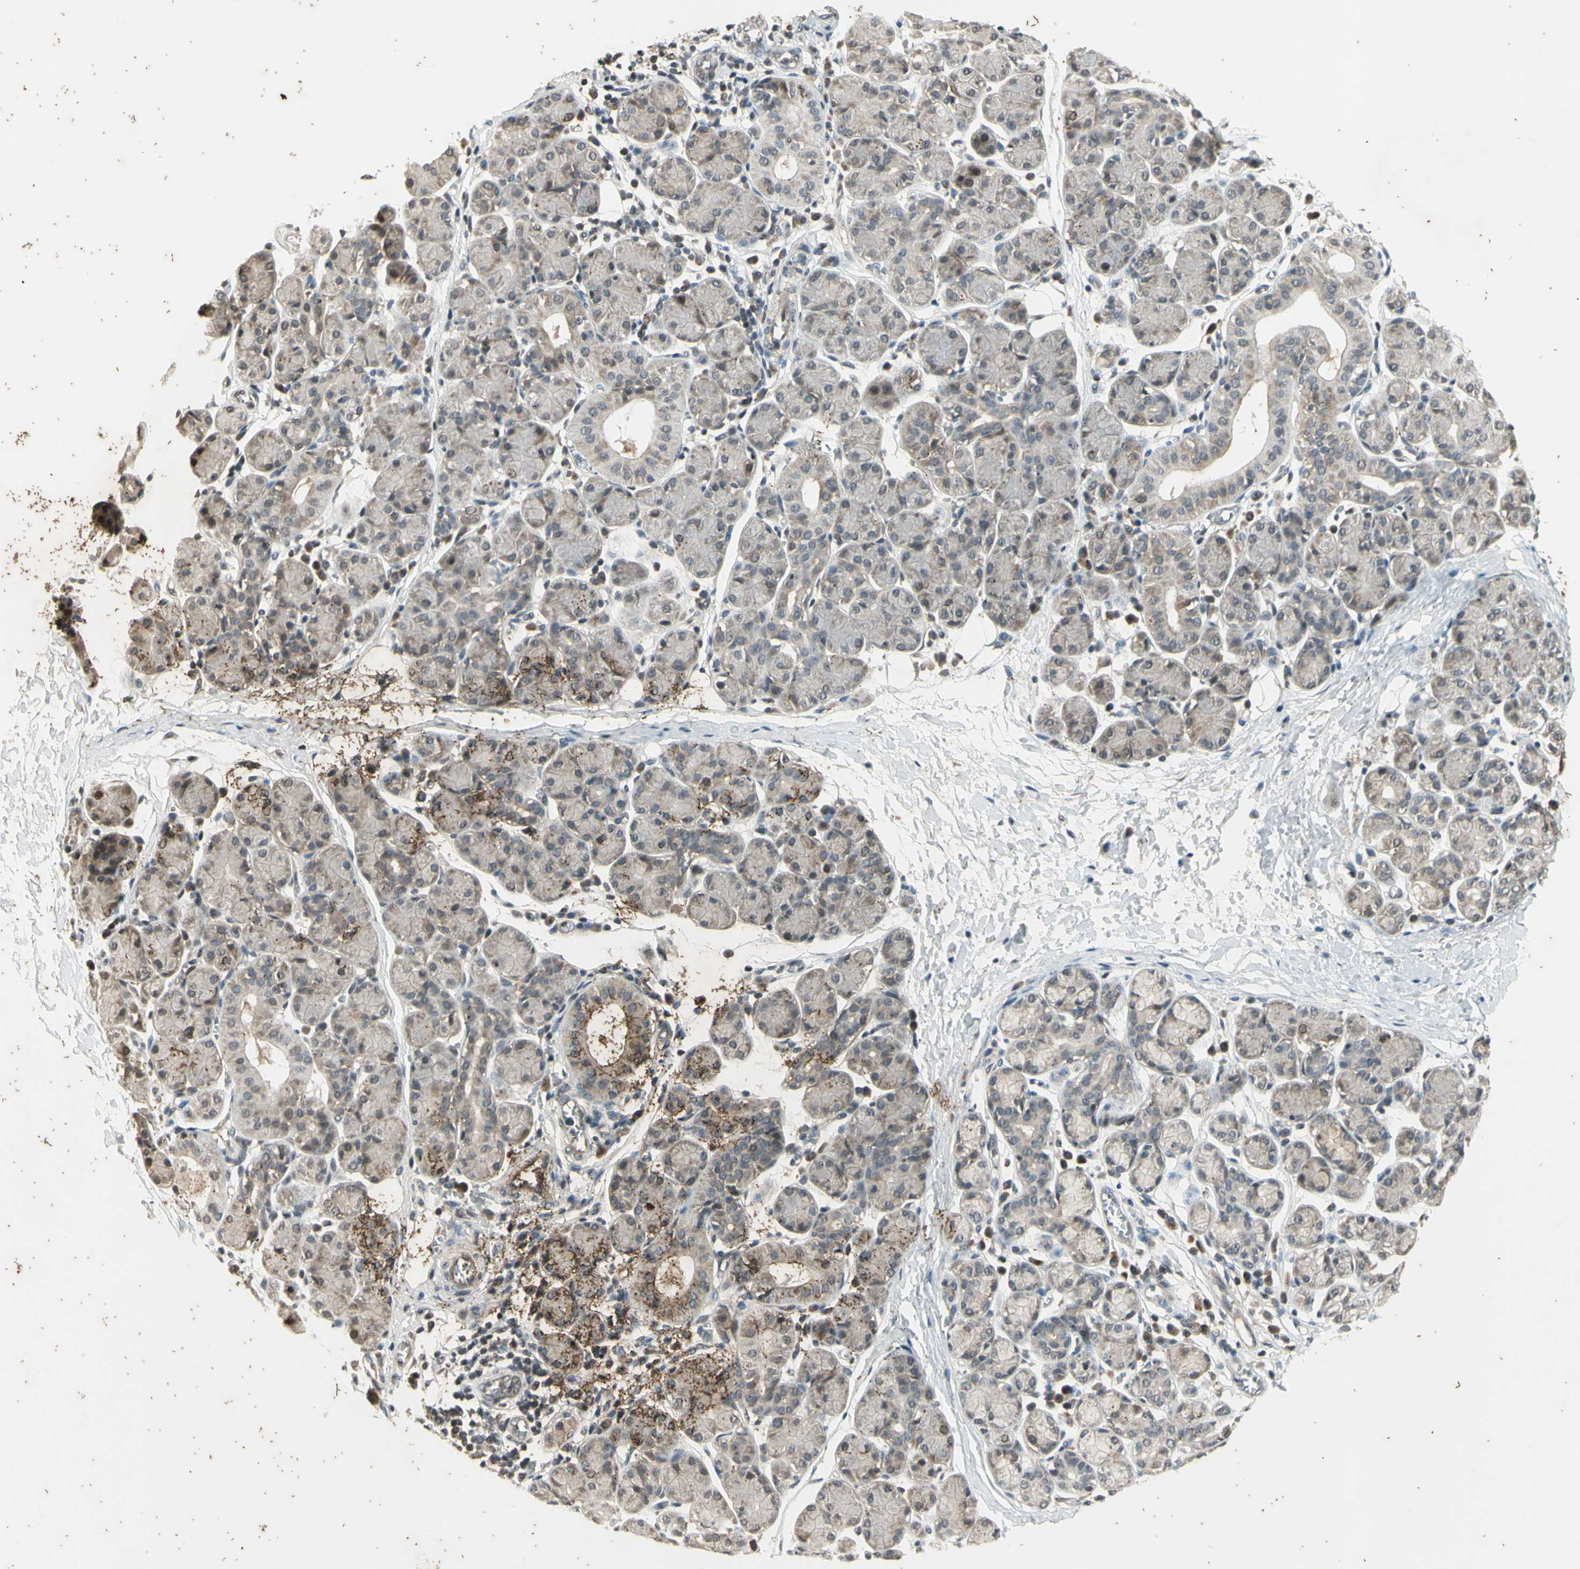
{"staining": {"intensity": "moderate", "quantity": "<25%", "location": "cytoplasmic/membranous"}, "tissue": "salivary gland", "cell_type": "Glandular cells", "image_type": "normal", "snomed": [{"axis": "morphology", "description": "Normal tissue, NOS"}, {"axis": "morphology", "description": "Inflammation, NOS"}, {"axis": "topography", "description": "Lymph node"}, {"axis": "topography", "description": "Salivary gland"}], "caption": "Protein expression analysis of unremarkable salivary gland displays moderate cytoplasmic/membranous staining in about <25% of glandular cells. The protein is shown in brown color, while the nuclei are stained blue.", "gene": "EFNB2", "patient": {"sex": "male", "age": 3}}